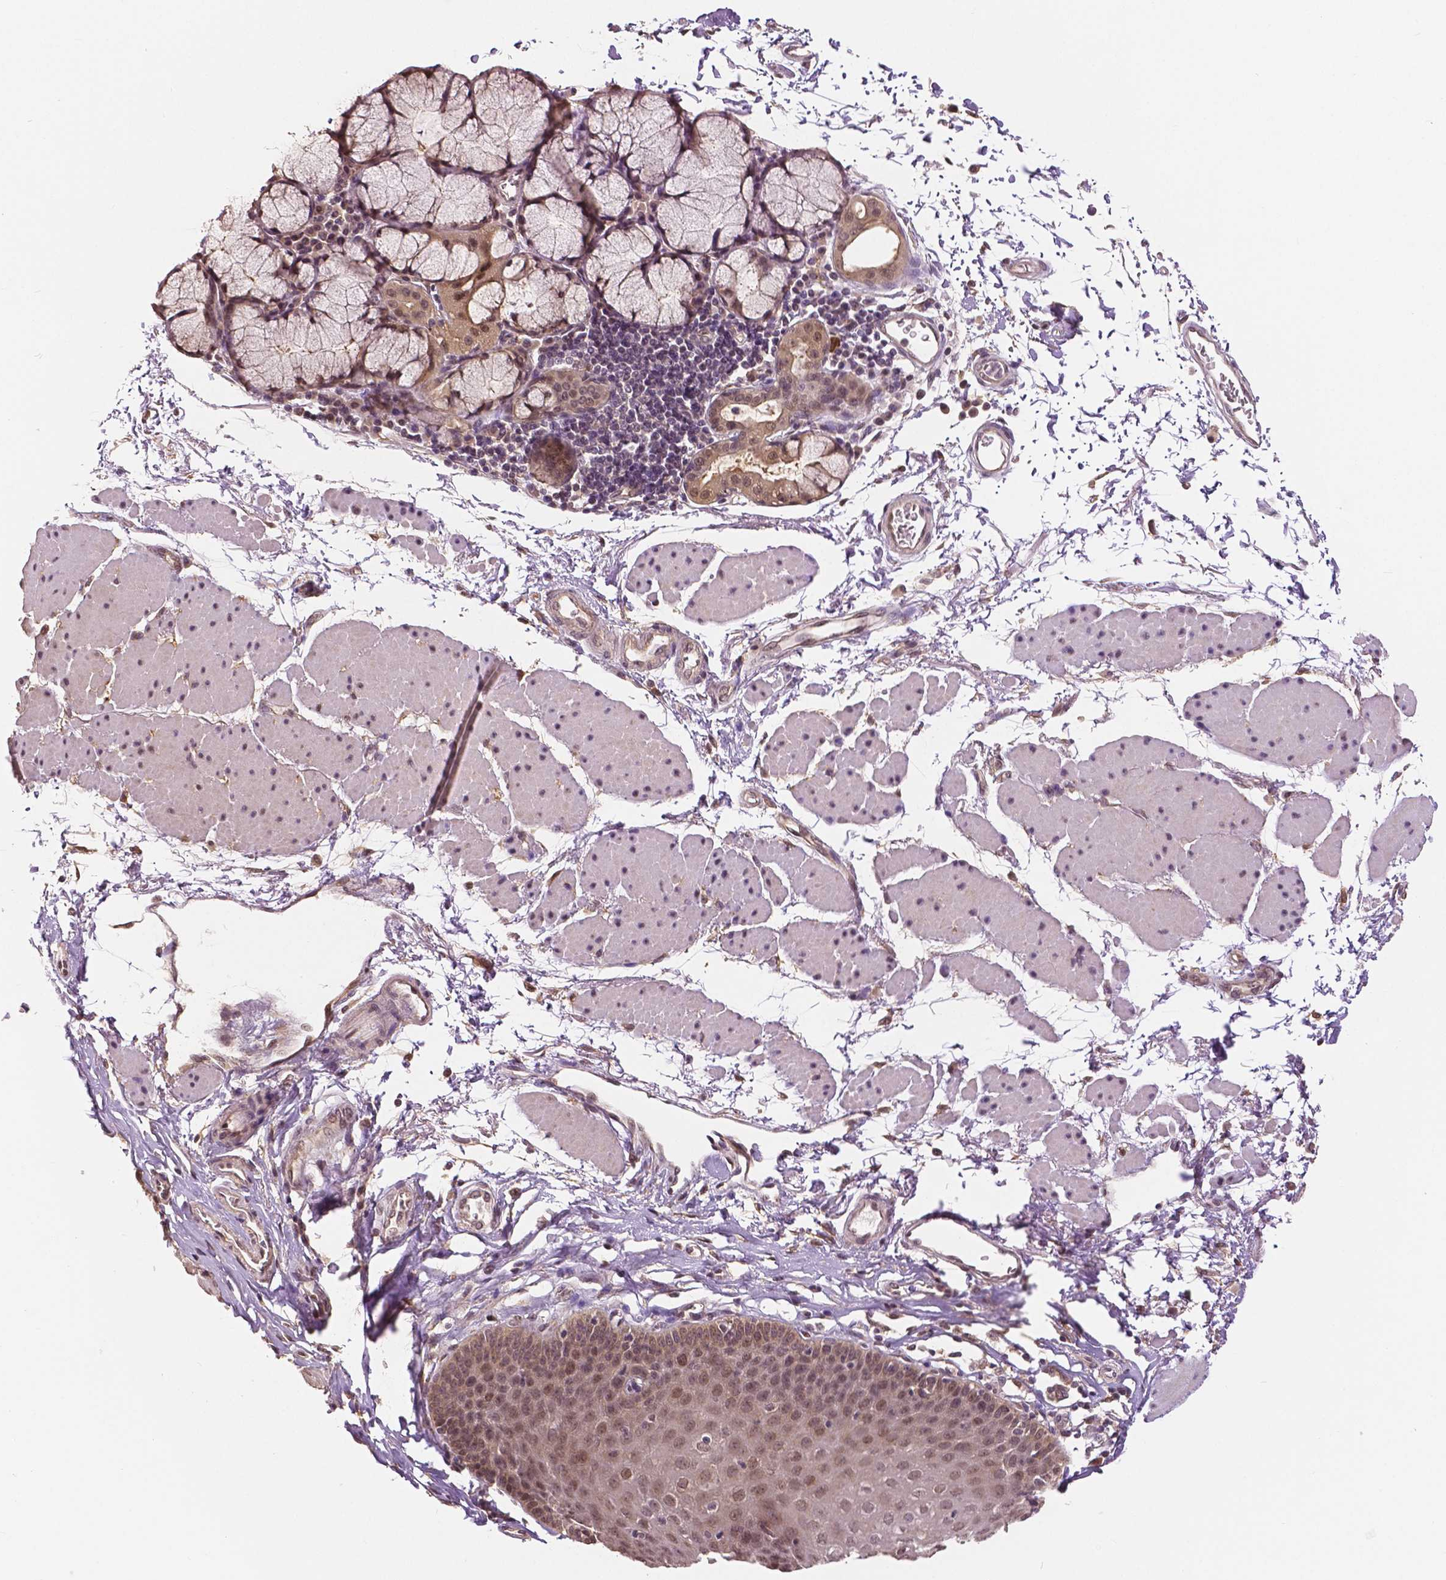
{"staining": {"intensity": "weak", "quantity": "<25%", "location": "nuclear"}, "tissue": "esophagus", "cell_type": "Squamous epithelial cells", "image_type": "normal", "snomed": [{"axis": "morphology", "description": "Normal tissue, NOS"}, {"axis": "topography", "description": "Esophagus"}], "caption": "The histopathology image demonstrates no significant positivity in squamous epithelial cells of esophagus.", "gene": "MAP1LC3B", "patient": {"sex": "female", "age": 81}}